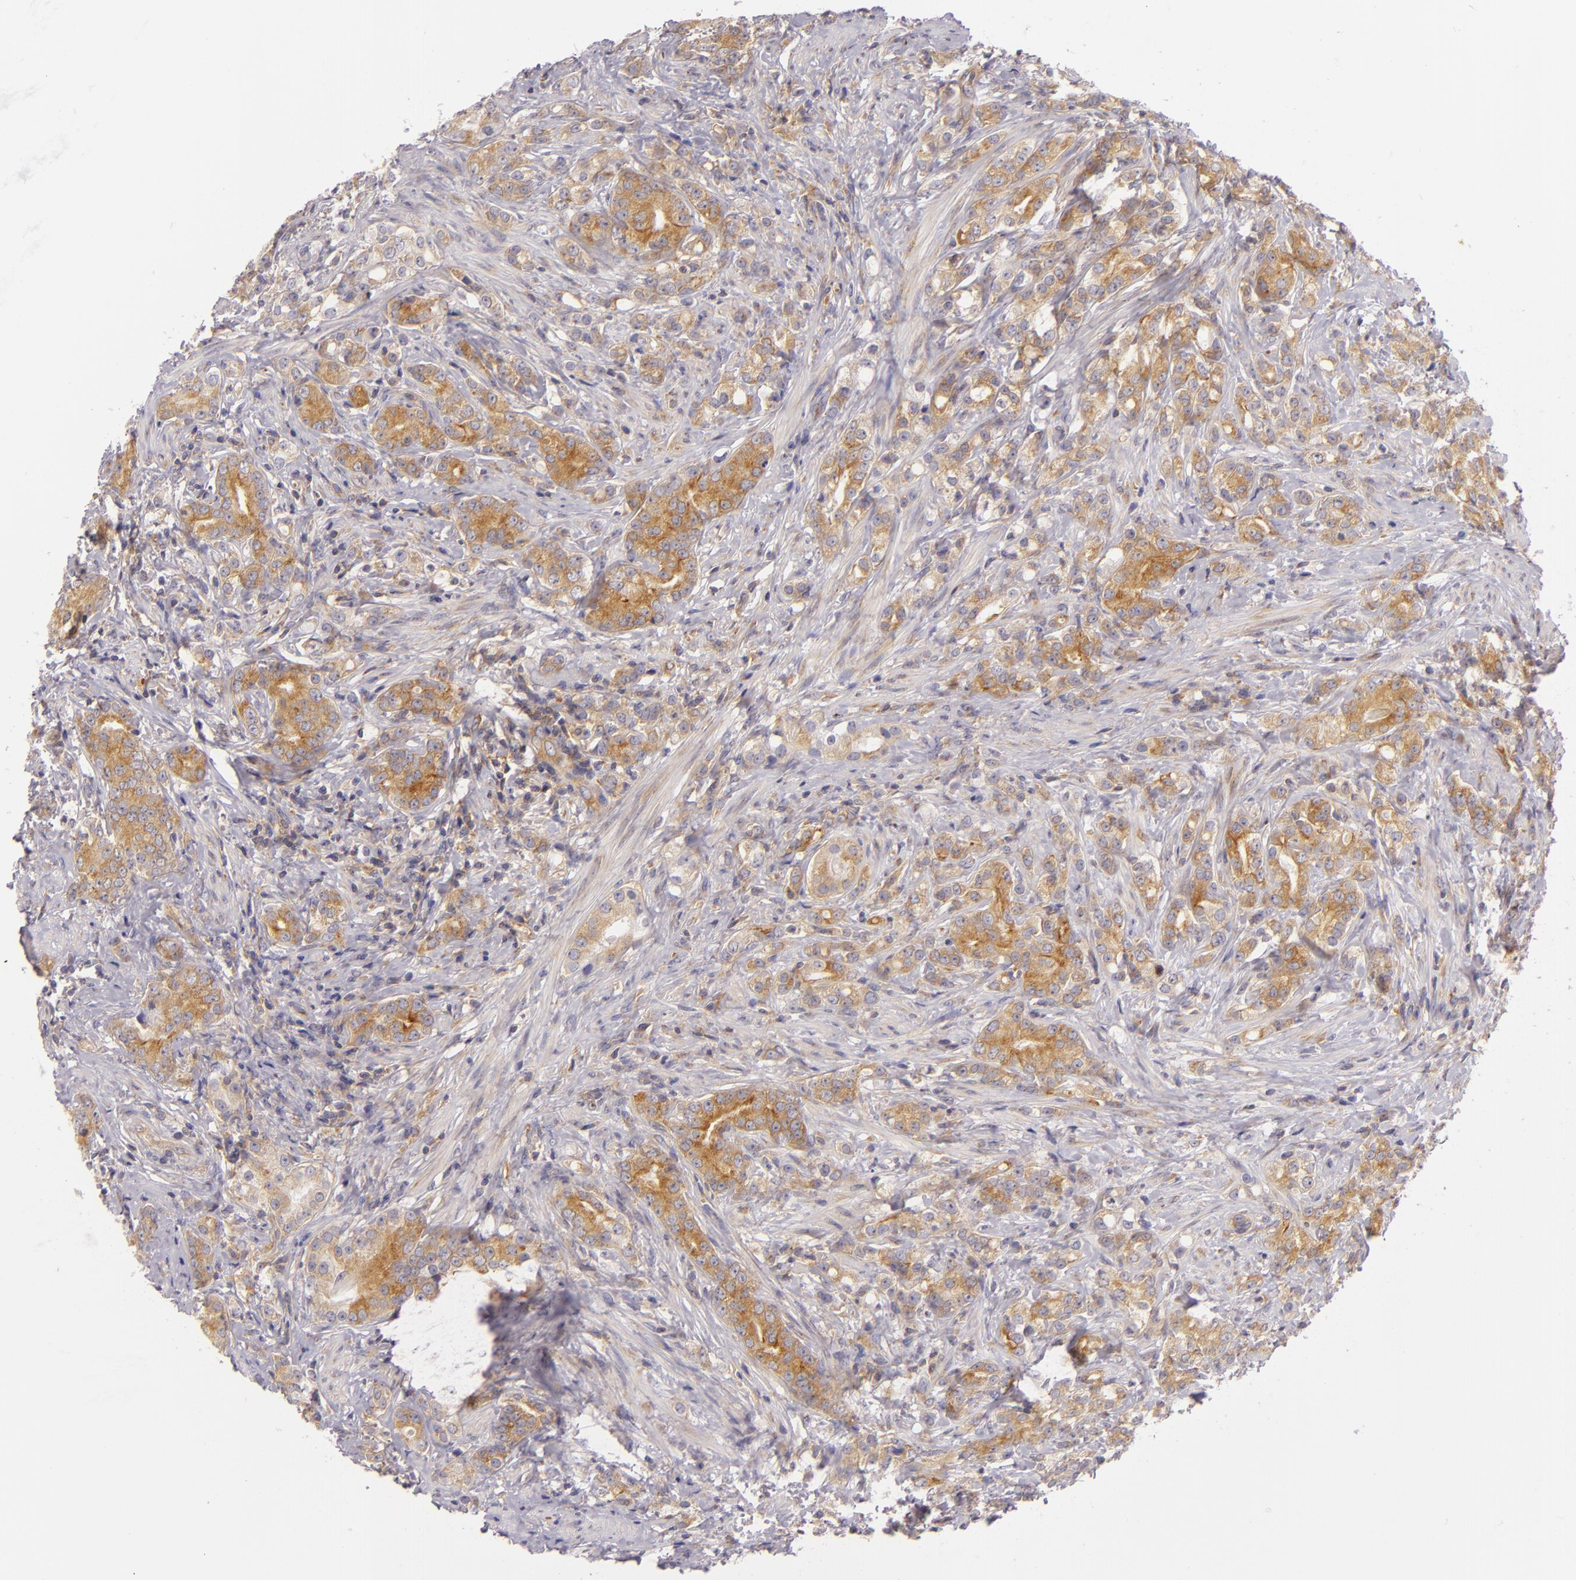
{"staining": {"intensity": "moderate", "quantity": "25%-75%", "location": "cytoplasmic/membranous"}, "tissue": "prostate cancer", "cell_type": "Tumor cells", "image_type": "cancer", "snomed": [{"axis": "morphology", "description": "Adenocarcinoma, Medium grade"}, {"axis": "topography", "description": "Prostate"}], "caption": "Protein expression analysis of human prostate cancer reveals moderate cytoplasmic/membranous expression in approximately 25%-75% of tumor cells.", "gene": "UPF3B", "patient": {"sex": "male", "age": 59}}